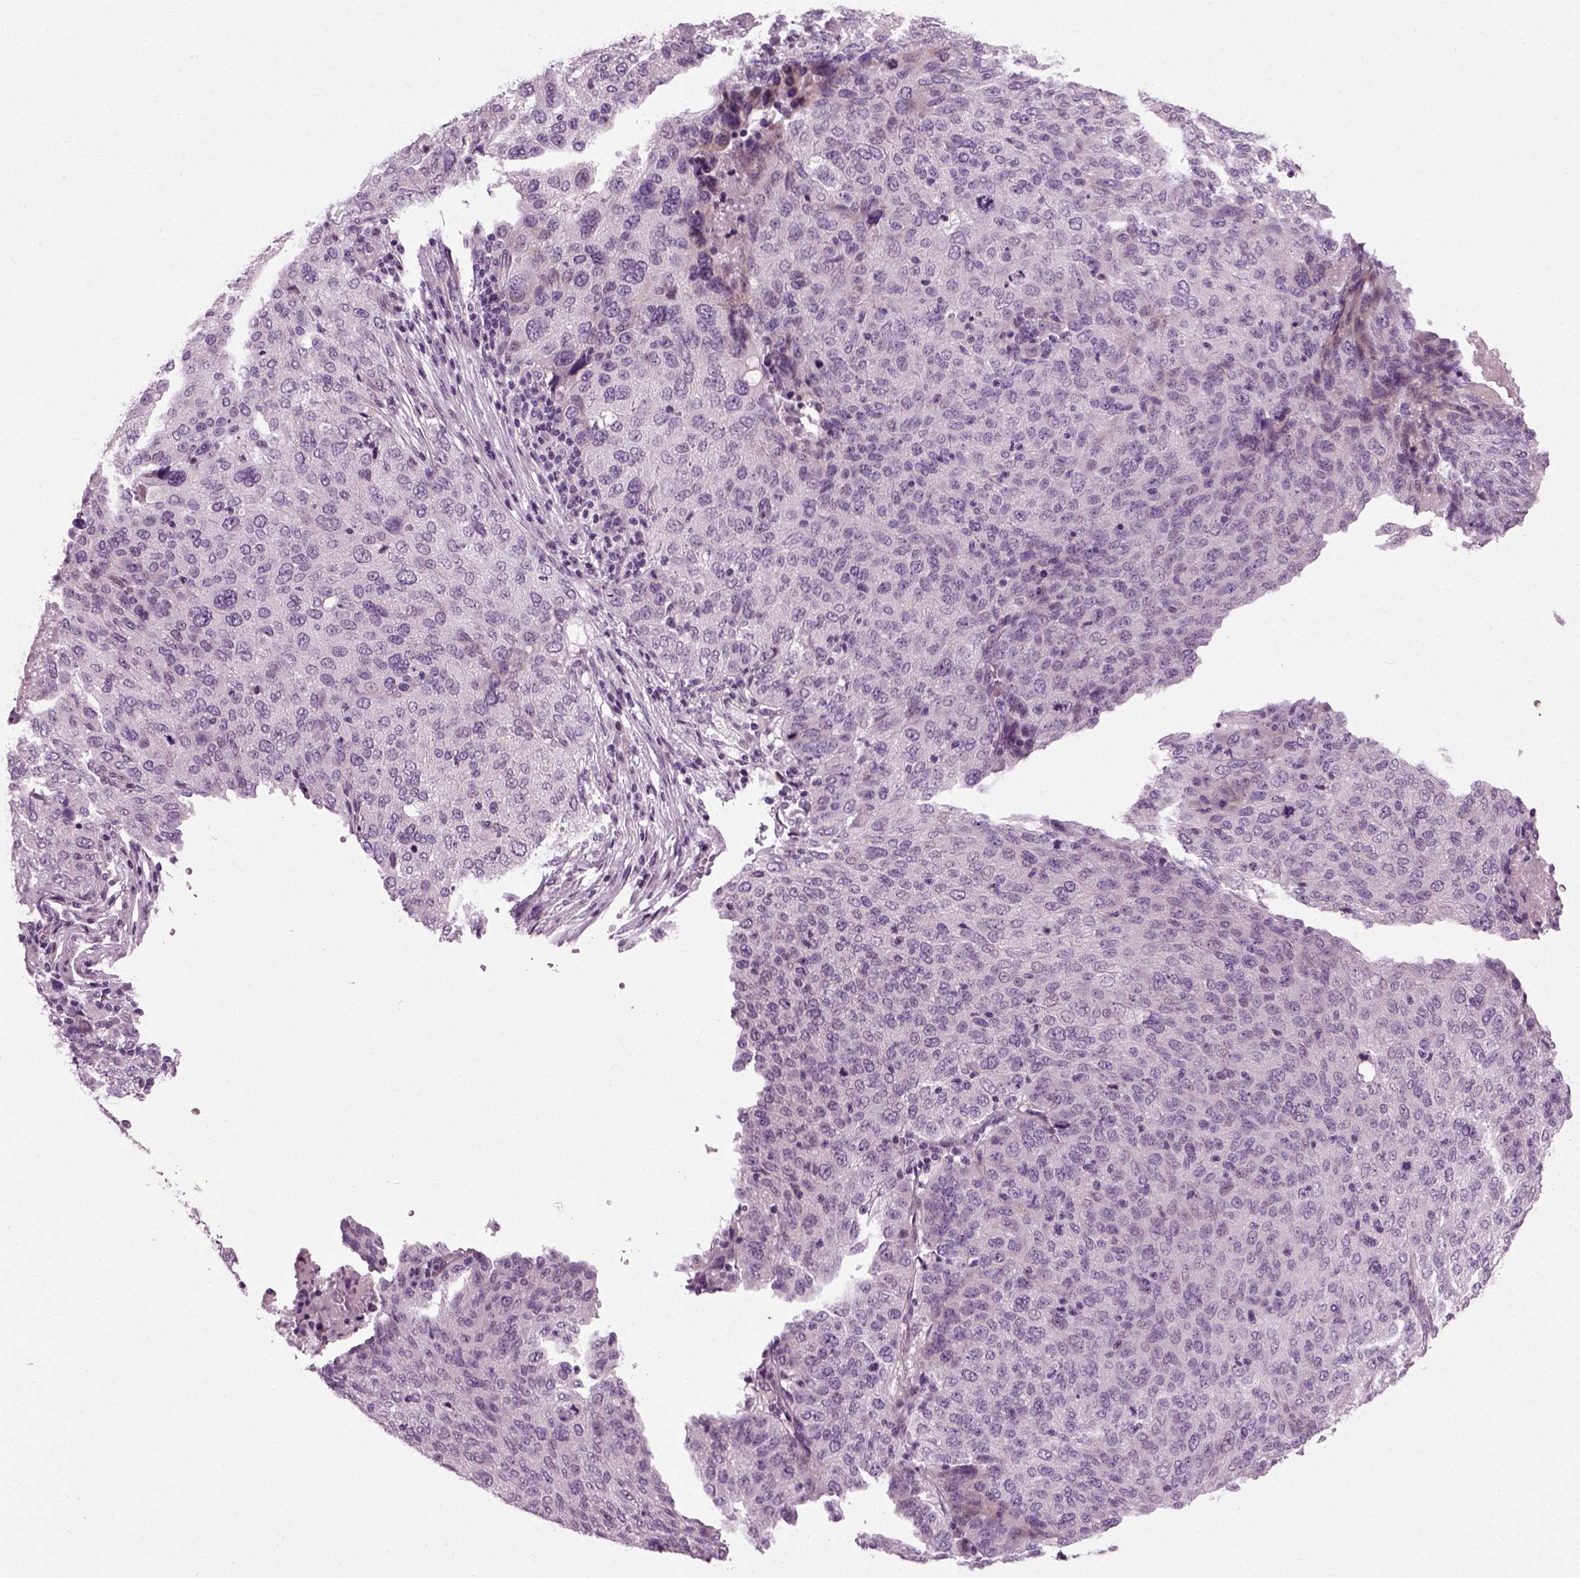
{"staining": {"intensity": "negative", "quantity": "none", "location": "none"}, "tissue": "ovarian cancer", "cell_type": "Tumor cells", "image_type": "cancer", "snomed": [{"axis": "morphology", "description": "Carcinoma, endometroid"}, {"axis": "topography", "description": "Ovary"}], "caption": "Tumor cells show no significant expression in ovarian cancer (endometroid carcinoma).", "gene": "SCG5", "patient": {"sex": "female", "age": 58}}